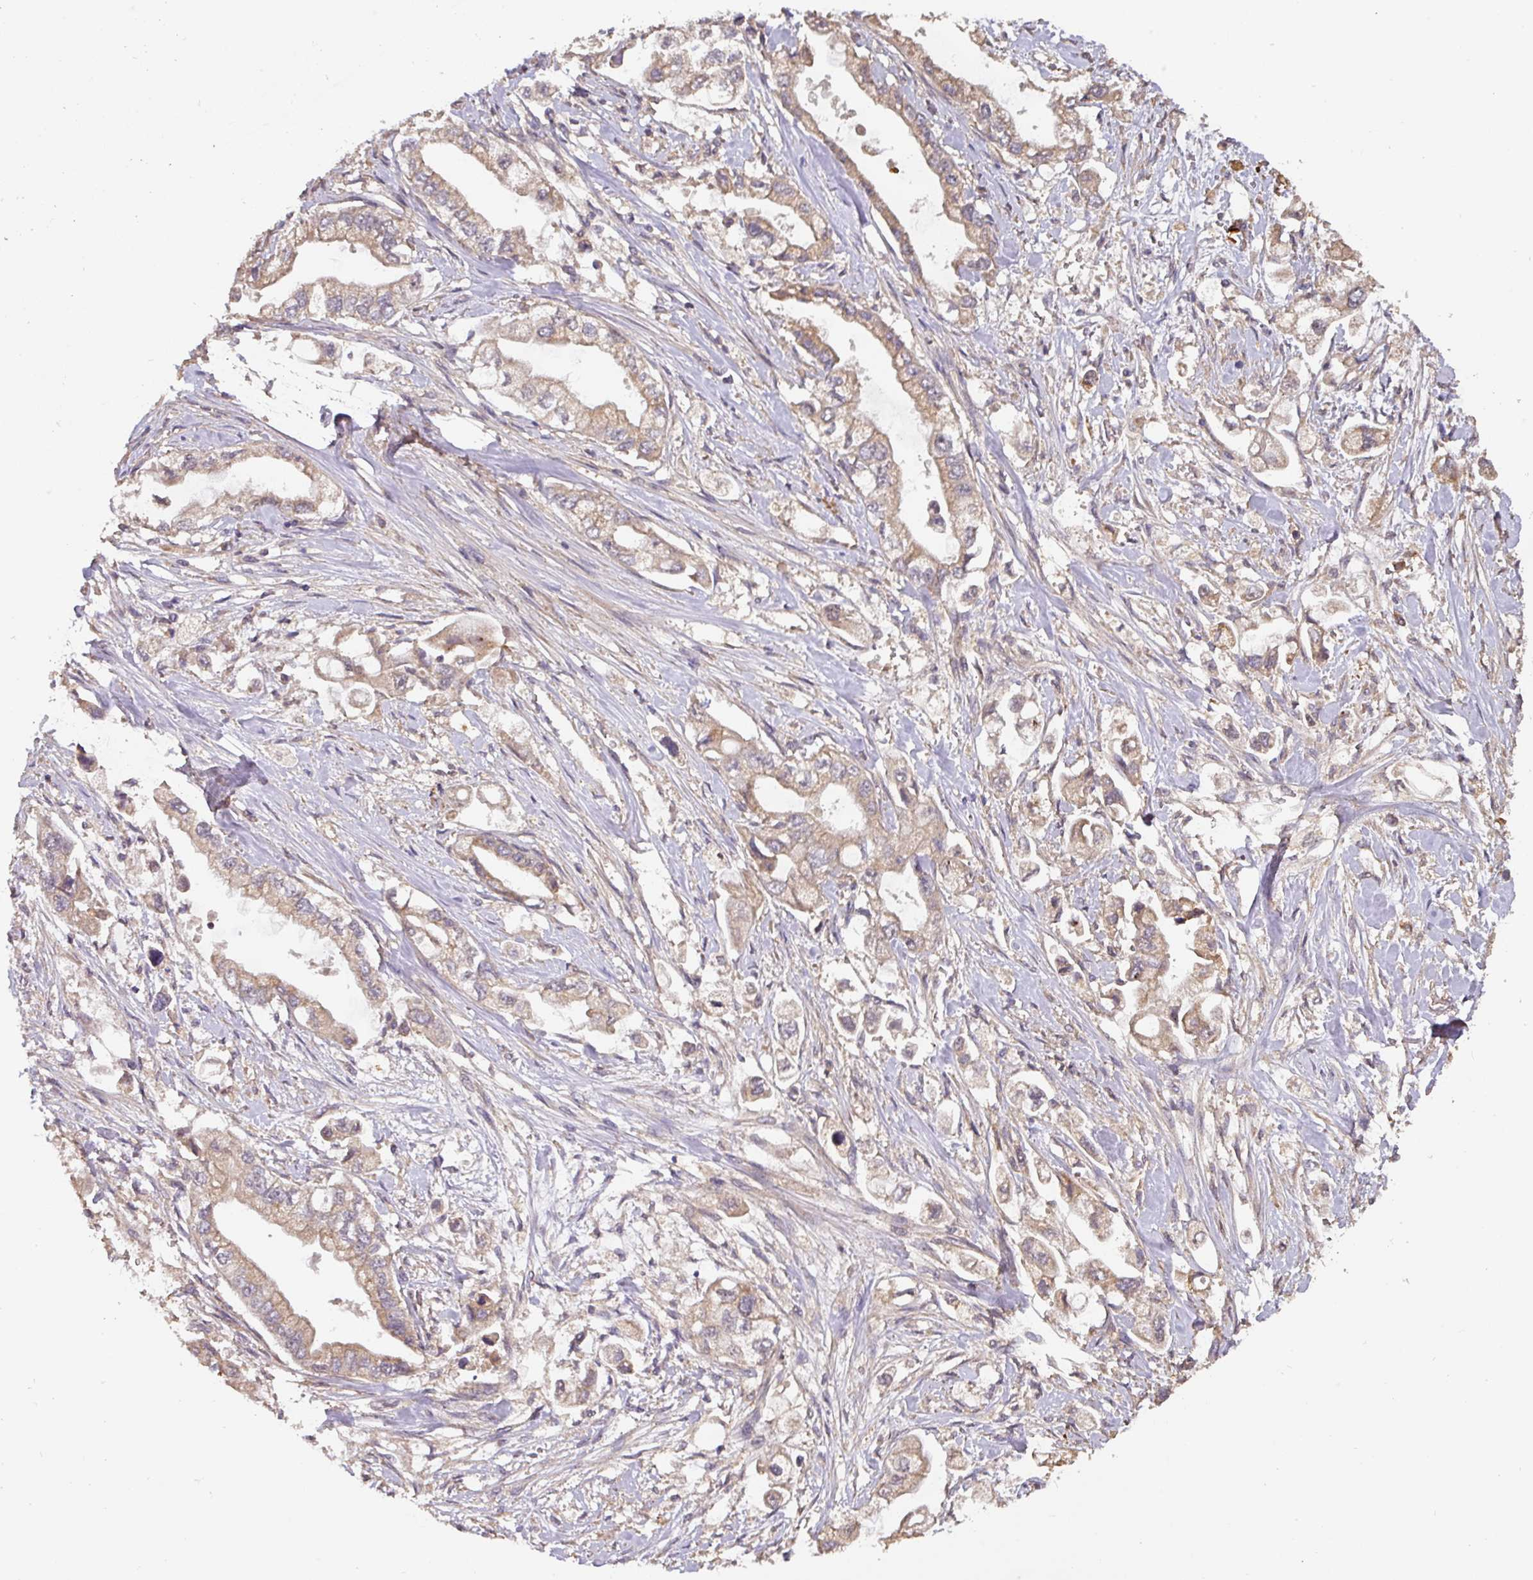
{"staining": {"intensity": "weak", "quantity": ">75%", "location": "cytoplasmic/membranous"}, "tissue": "stomach cancer", "cell_type": "Tumor cells", "image_type": "cancer", "snomed": [{"axis": "morphology", "description": "Adenocarcinoma, NOS"}, {"axis": "topography", "description": "Stomach"}], "caption": "Stomach adenocarcinoma tissue exhibits weak cytoplasmic/membranous expression in approximately >75% of tumor cells", "gene": "ACVR2B", "patient": {"sex": "male", "age": 62}}